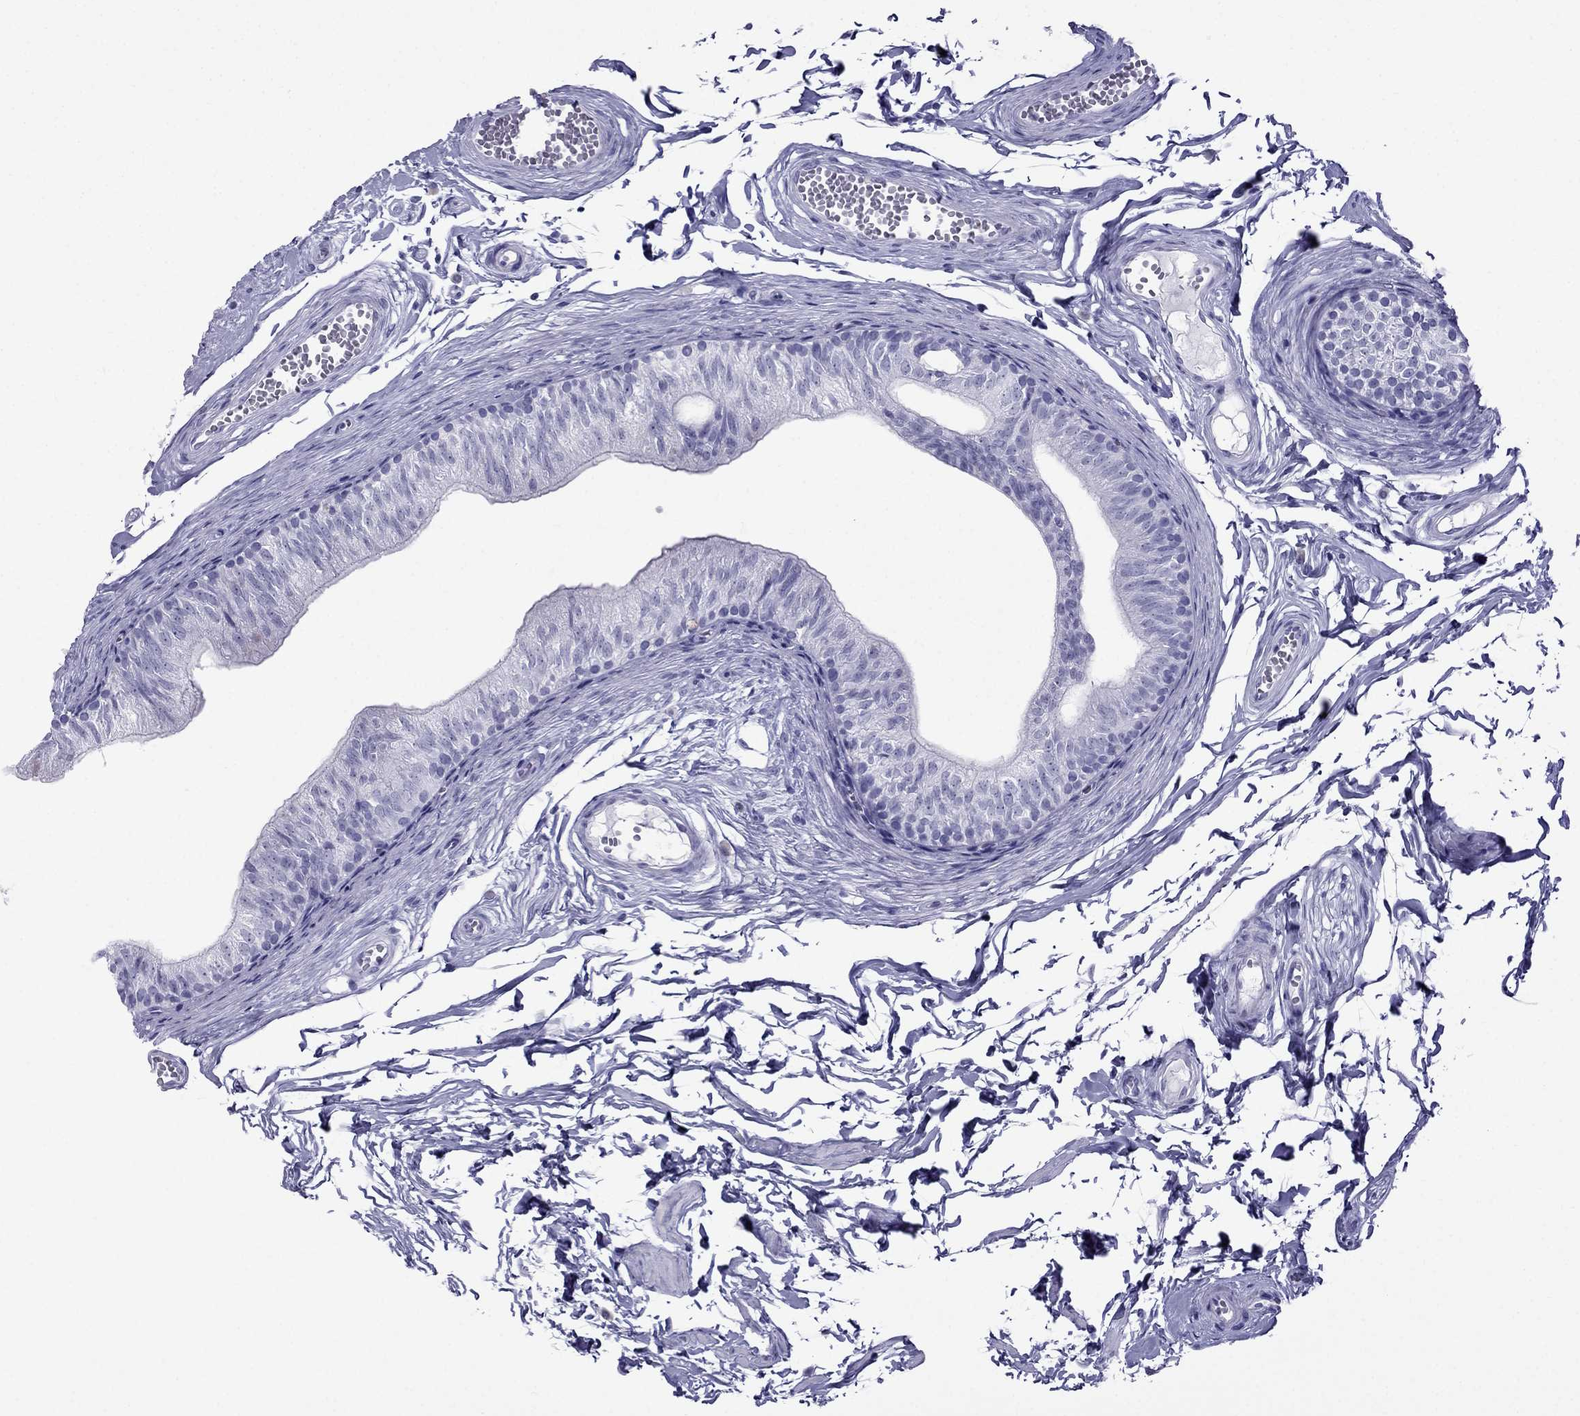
{"staining": {"intensity": "negative", "quantity": "none", "location": "none"}, "tissue": "epididymis", "cell_type": "Glandular cells", "image_type": "normal", "snomed": [{"axis": "morphology", "description": "Normal tissue, NOS"}, {"axis": "topography", "description": "Epididymis"}], "caption": "High power microscopy micrograph of an IHC image of normal epididymis, revealing no significant expression in glandular cells. (DAB (3,3'-diaminobenzidine) immunohistochemistry (IHC) visualized using brightfield microscopy, high magnification).", "gene": "TFF3", "patient": {"sex": "male", "age": 22}}